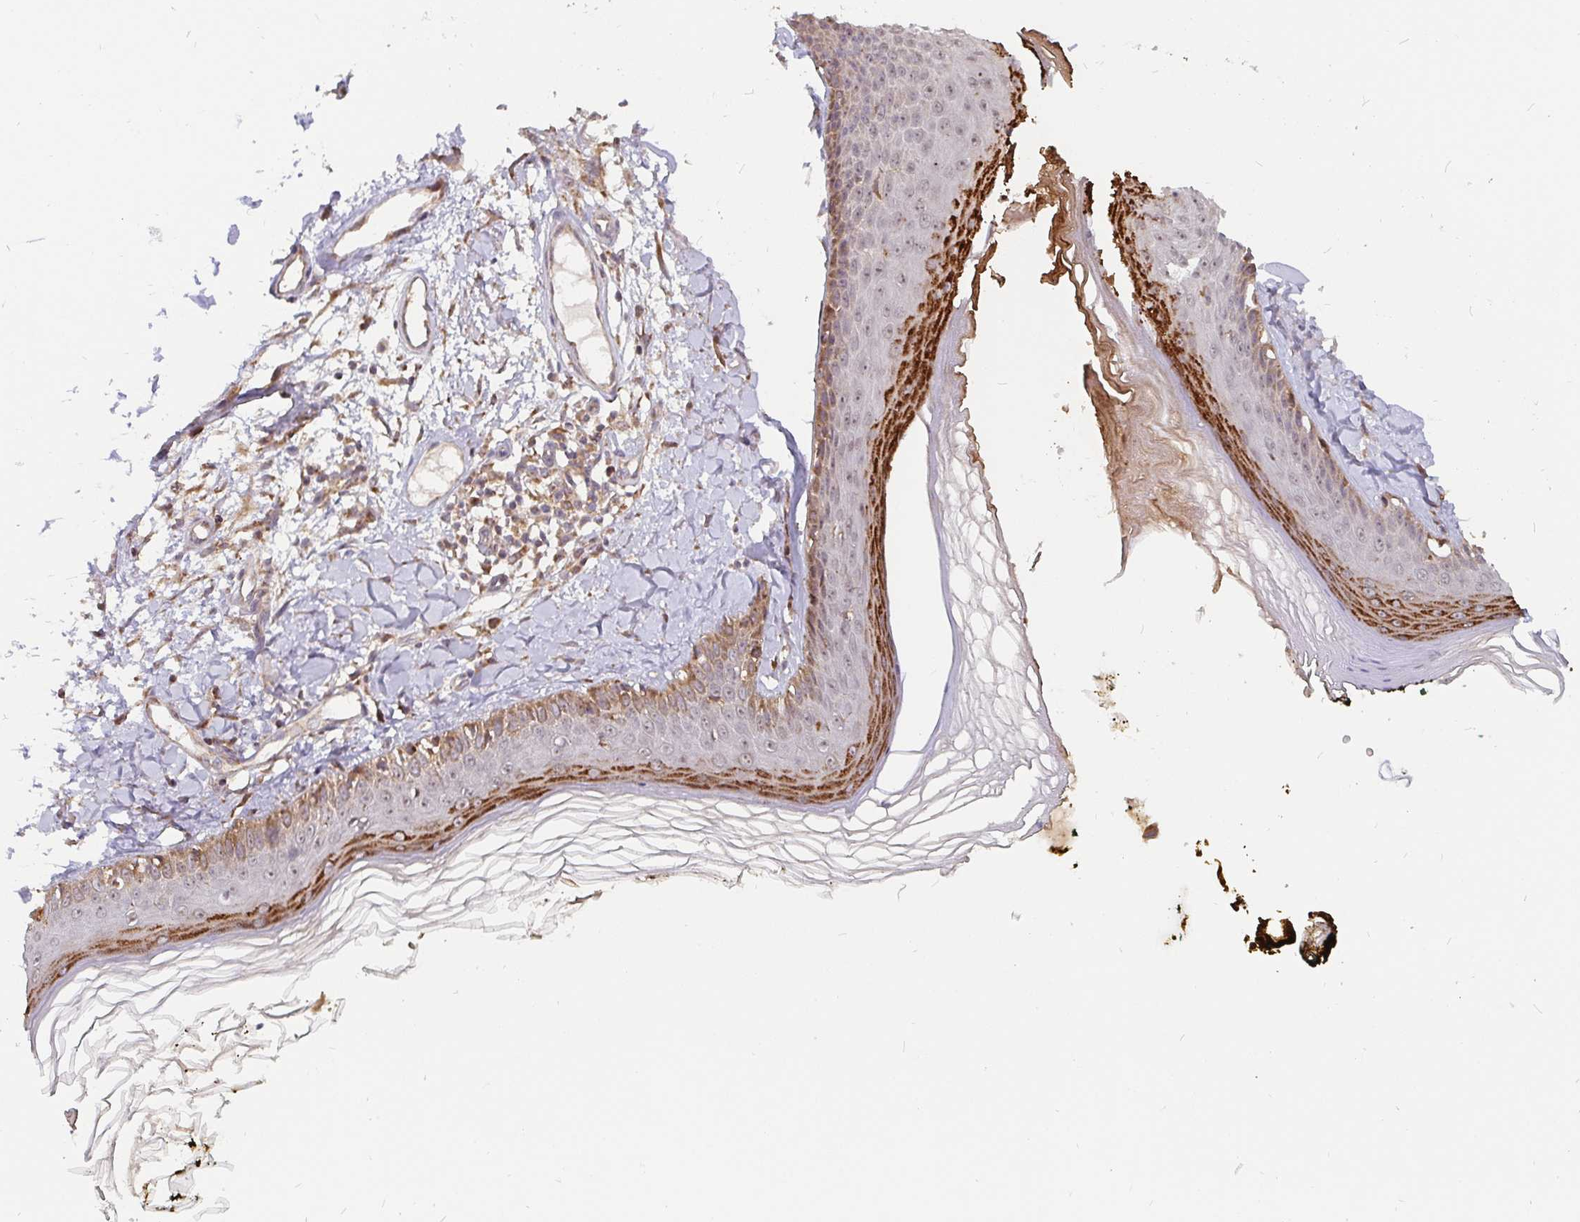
{"staining": {"intensity": "moderate", "quantity": ">75%", "location": "cytoplasmic/membranous,nuclear"}, "tissue": "skin", "cell_type": "Fibroblasts", "image_type": "normal", "snomed": [{"axis": "morphology", "description": "Normal tissue, NOS"}, {"axis": "topography", "description": "Skin"}], "caption": "A micrograph of human skin stained for a protein shows moderate cytoplasmic/membranous,nuclear brown staining in fibroblasts. (DAB (3,3'-diaminobenzidine) IHC, brown staining for protein, blue staining for nuclei).", "gene": "PDF", "patient": {"sex": "male", "age": 76}}